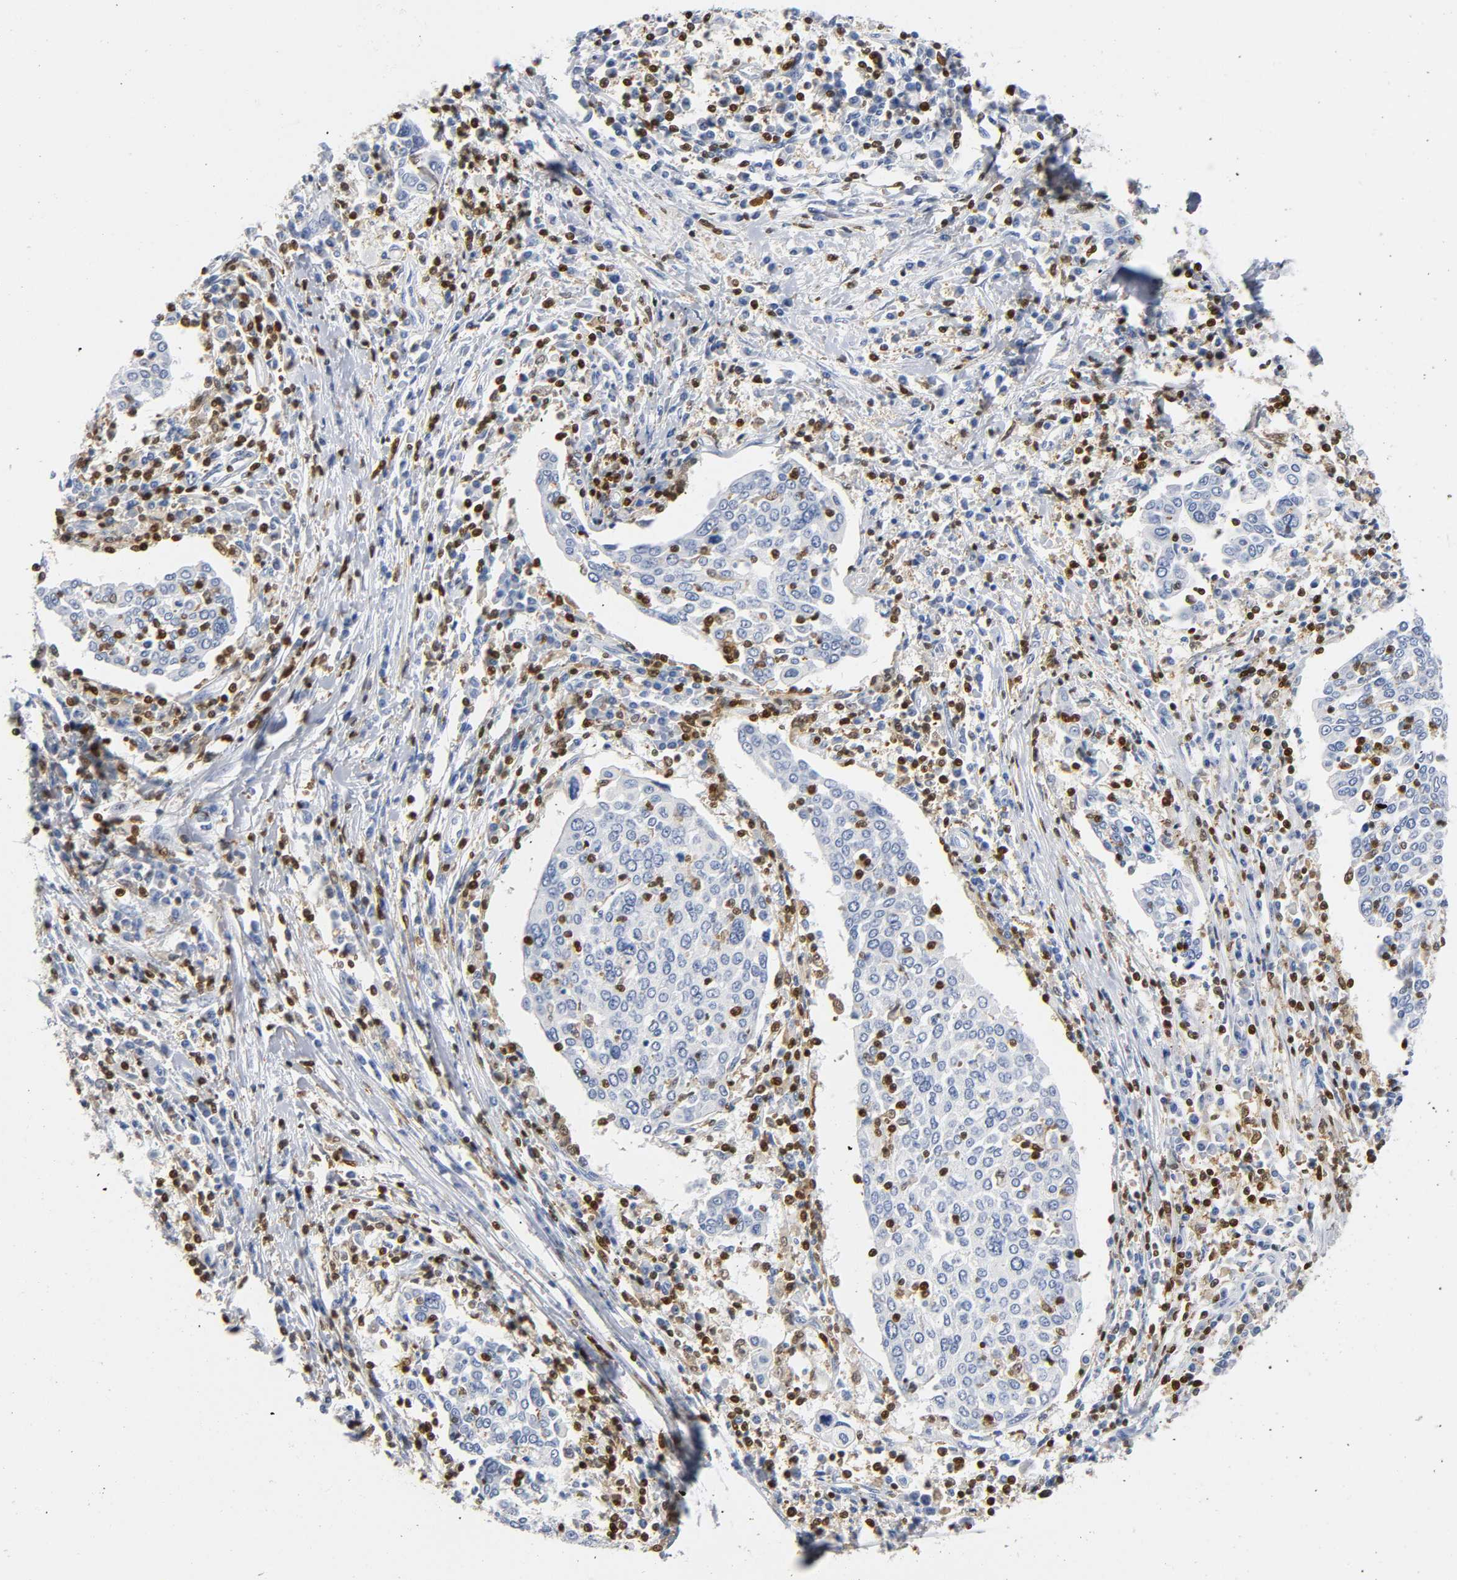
{"staining": {"intensity": "negative", "quantity": "none", "location": "none"}, "tissue": "cervical cancer", "cell_type": "Tumor cells", "image_type": "cancer", "snomed": [{"axis": "morphology", "description": "Squamous cell carcinoma, NOS"}, {"axis": "topography", "description": "Cervix"}], "caption": "A high-resolution photomicrograph shows immunohistochemistry (IHC) staining of cervical squamous cell carcinoma, which reveals no significant positivity in tumor cells.", "gene": "DOK2", "patient": {"sex": "female", "age": 40}}